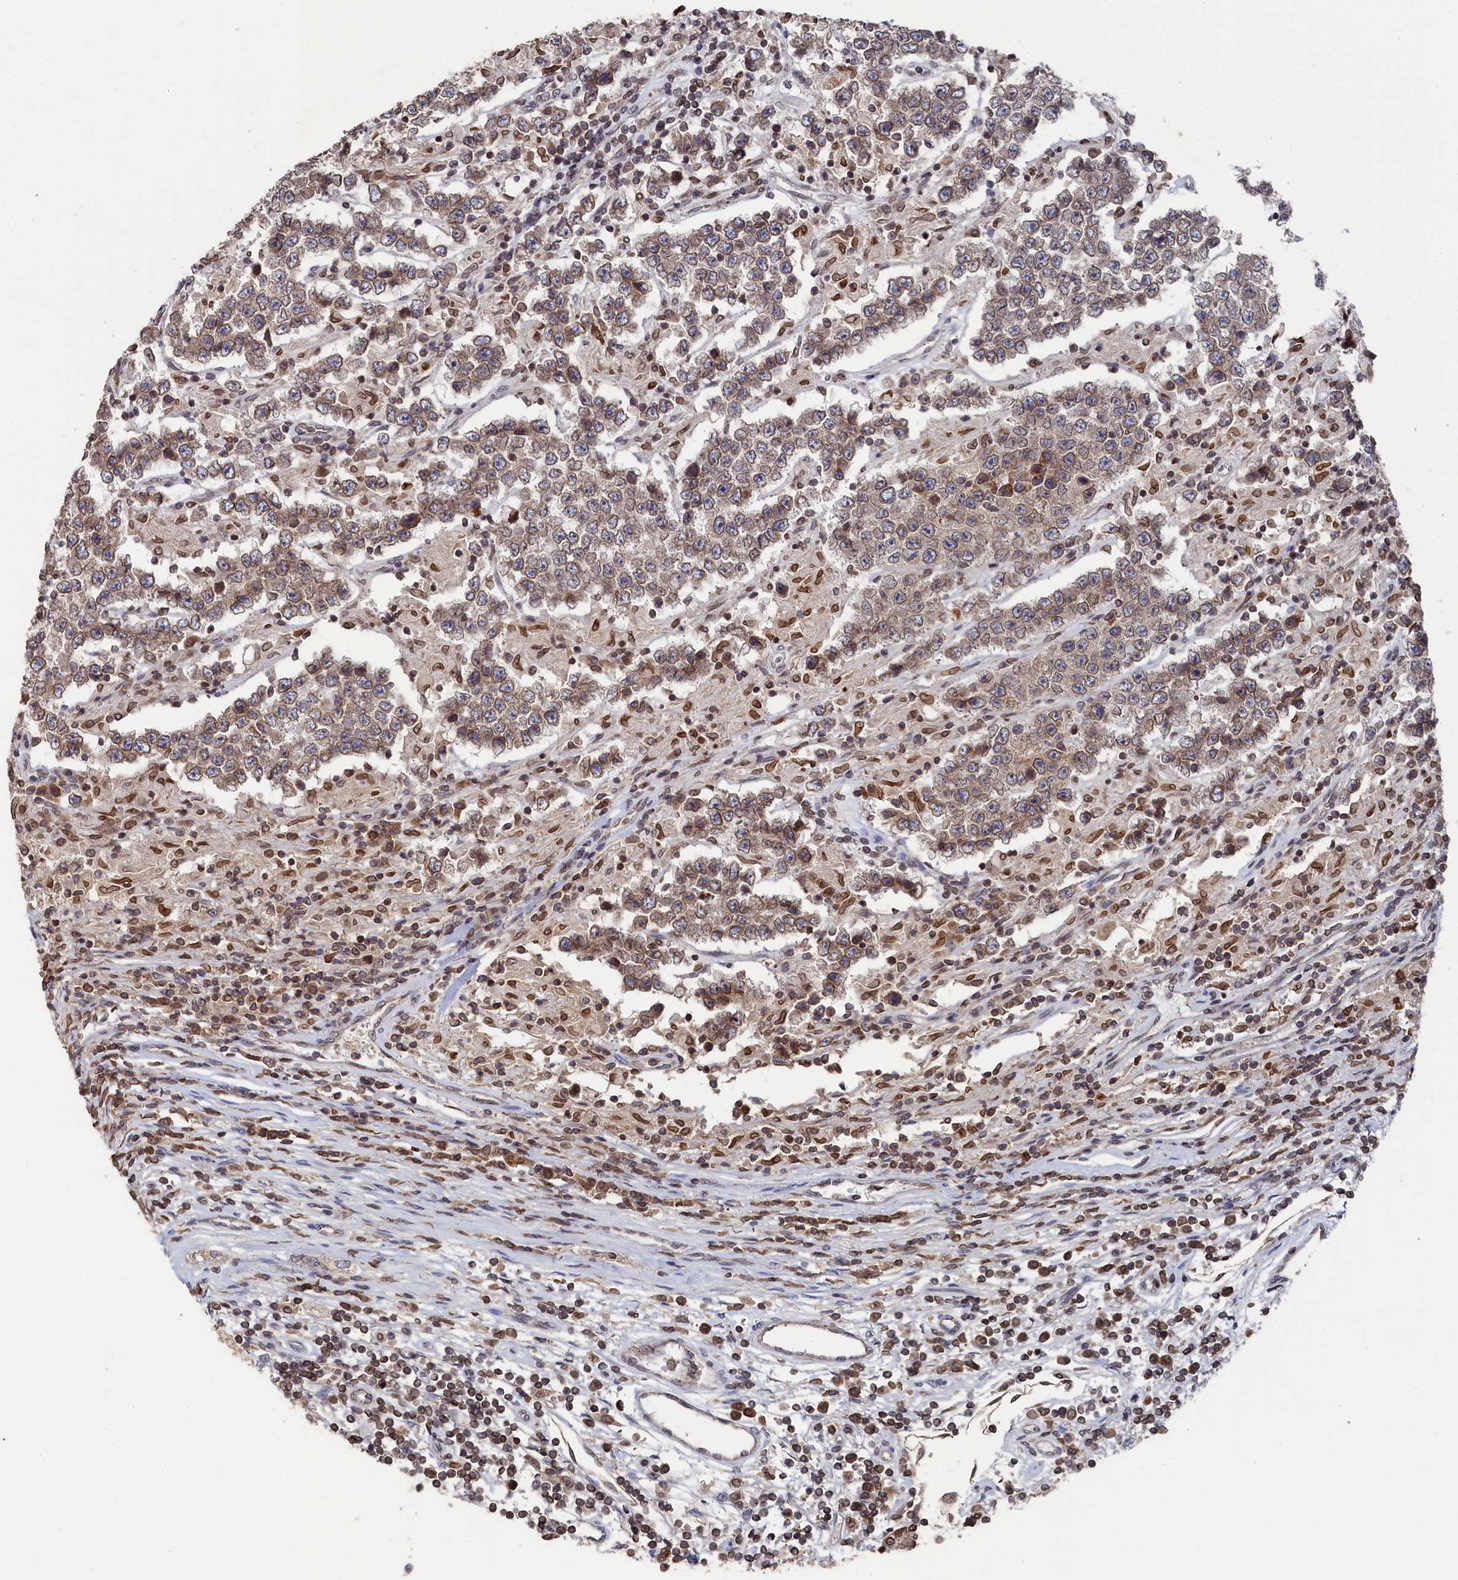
{"staining": {"intensity": "weak", "quantity": ">75%", "location": "cytoplasmic/membranous,nuclear"}, "tissue": "testis cancer", "cell_type": "Tumor cells", "image_type": "cancer", "snomed": [{"axis": "morphology", "description": "Normal tissue, NOS"}, {"axis": "morphology", "description": "Urothelial carcinoma, High grade"}, {"axis": "morphology", "description": "Seminoma, NOS"}, {"axis": "morphology", "description": "Carcinoma, Embryonal, NOS"}, {"axis": "topography", "description": "Urinary bladder"}, {"axis": "topography", "description": "Testis"}], "caption": "Weak cytoplasmic/membranous and nuclear protein staining is identified in about >75% of tumor cells in testis cancer.", "gene": "ANKEF1", "patient": {"sex": "male", "age": 41}}